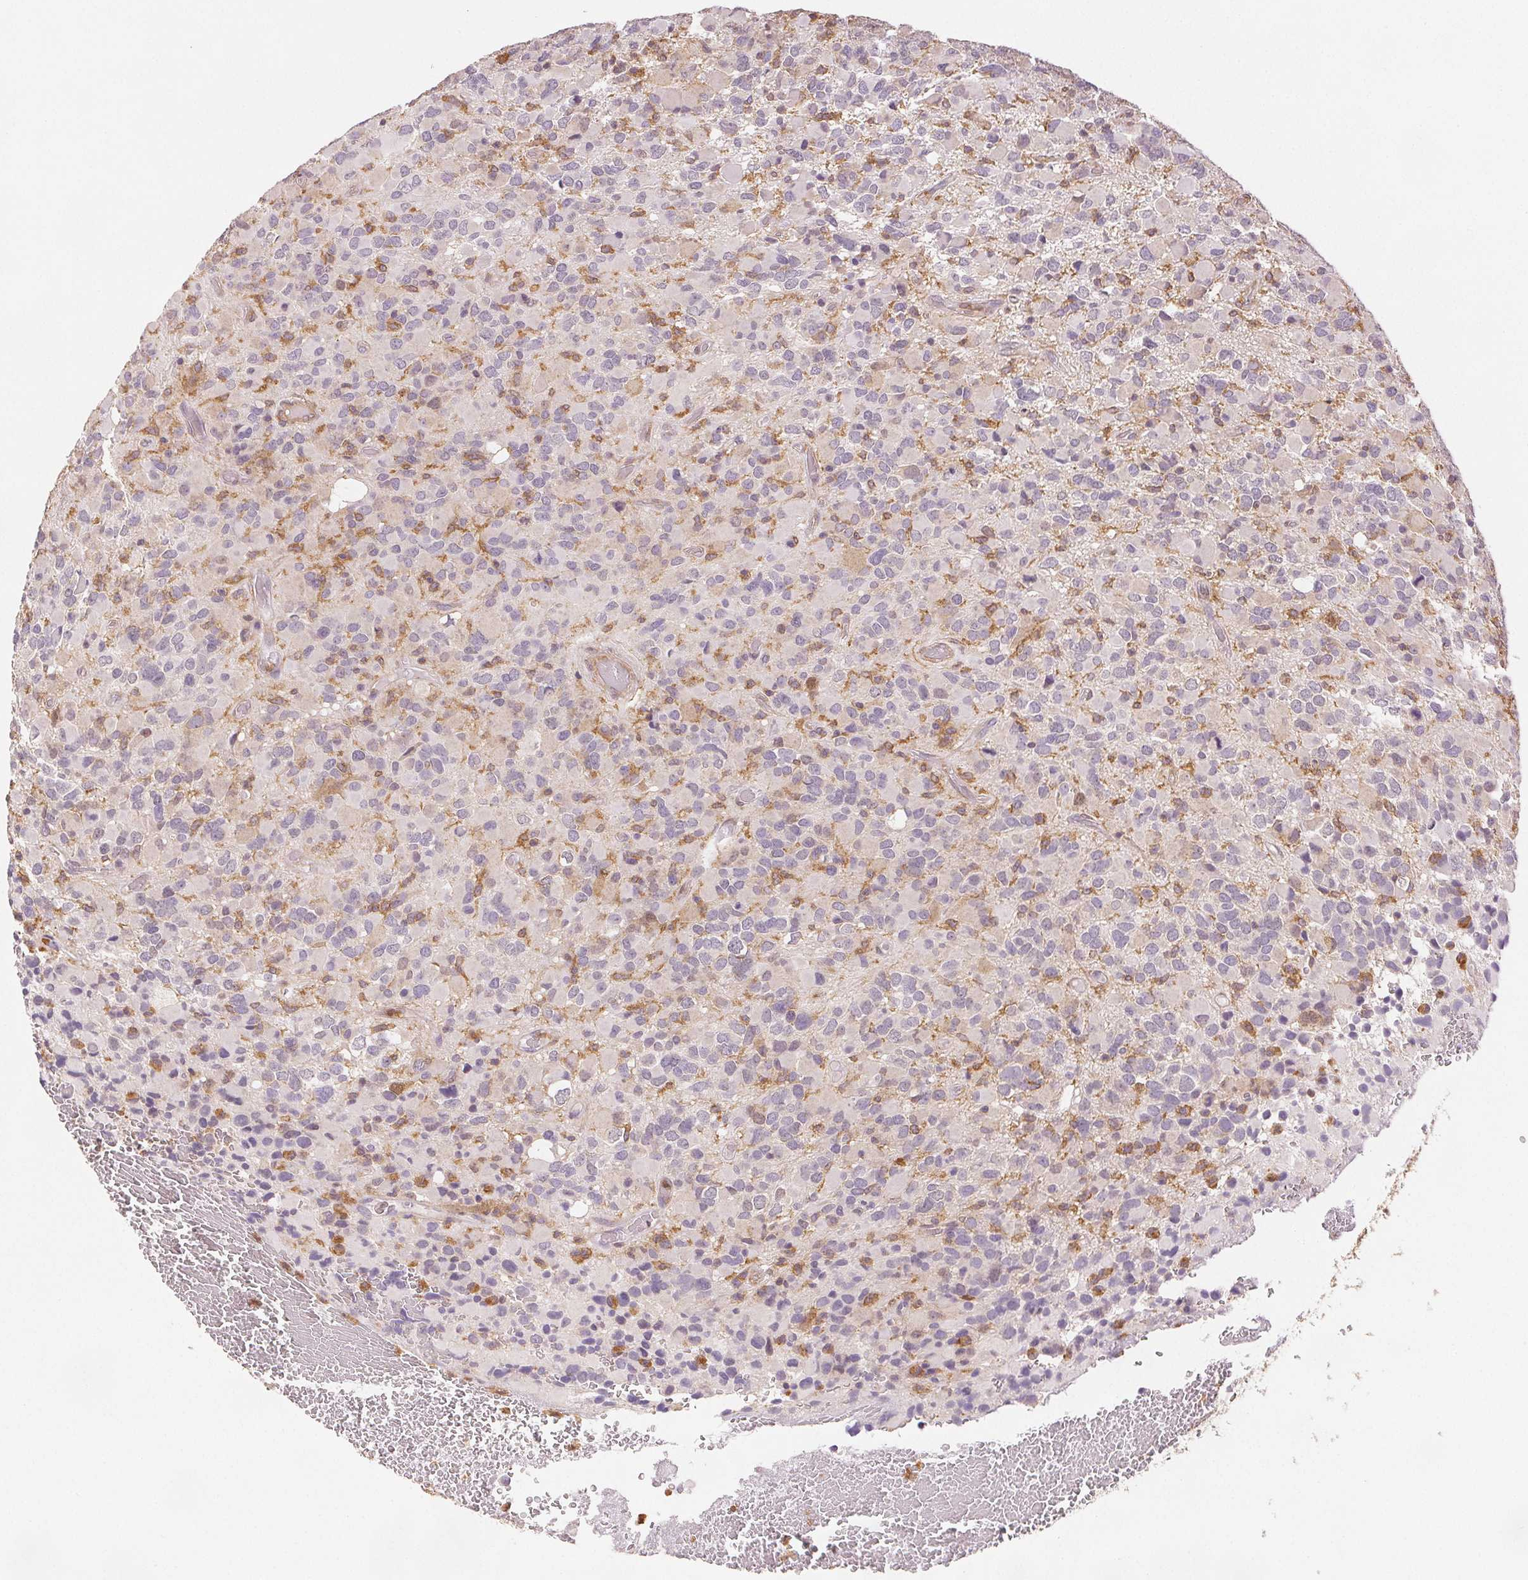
{"staining": {"intensity": "moderate", "quantity": "<25%", "location": "cytoplasmic/membranous"}, "tissue": "glioma", "cell_type": "Tumor cells", "image_type": "cancer", "snomed": [{"axis": "morphology", "description": "Glioma, malignant, High grade"}, {"axis": "topography", "description": "Brain"}], "caption": "Protein expression analysis of glioma shows moderate cytoplasmic/membranous expression in about <25% of tumor cells. The protein is shown in brown color, while the nuclei are stained blue.", "gene": "DIAPH2", "patient": {"sex": "female", "age": 40}}